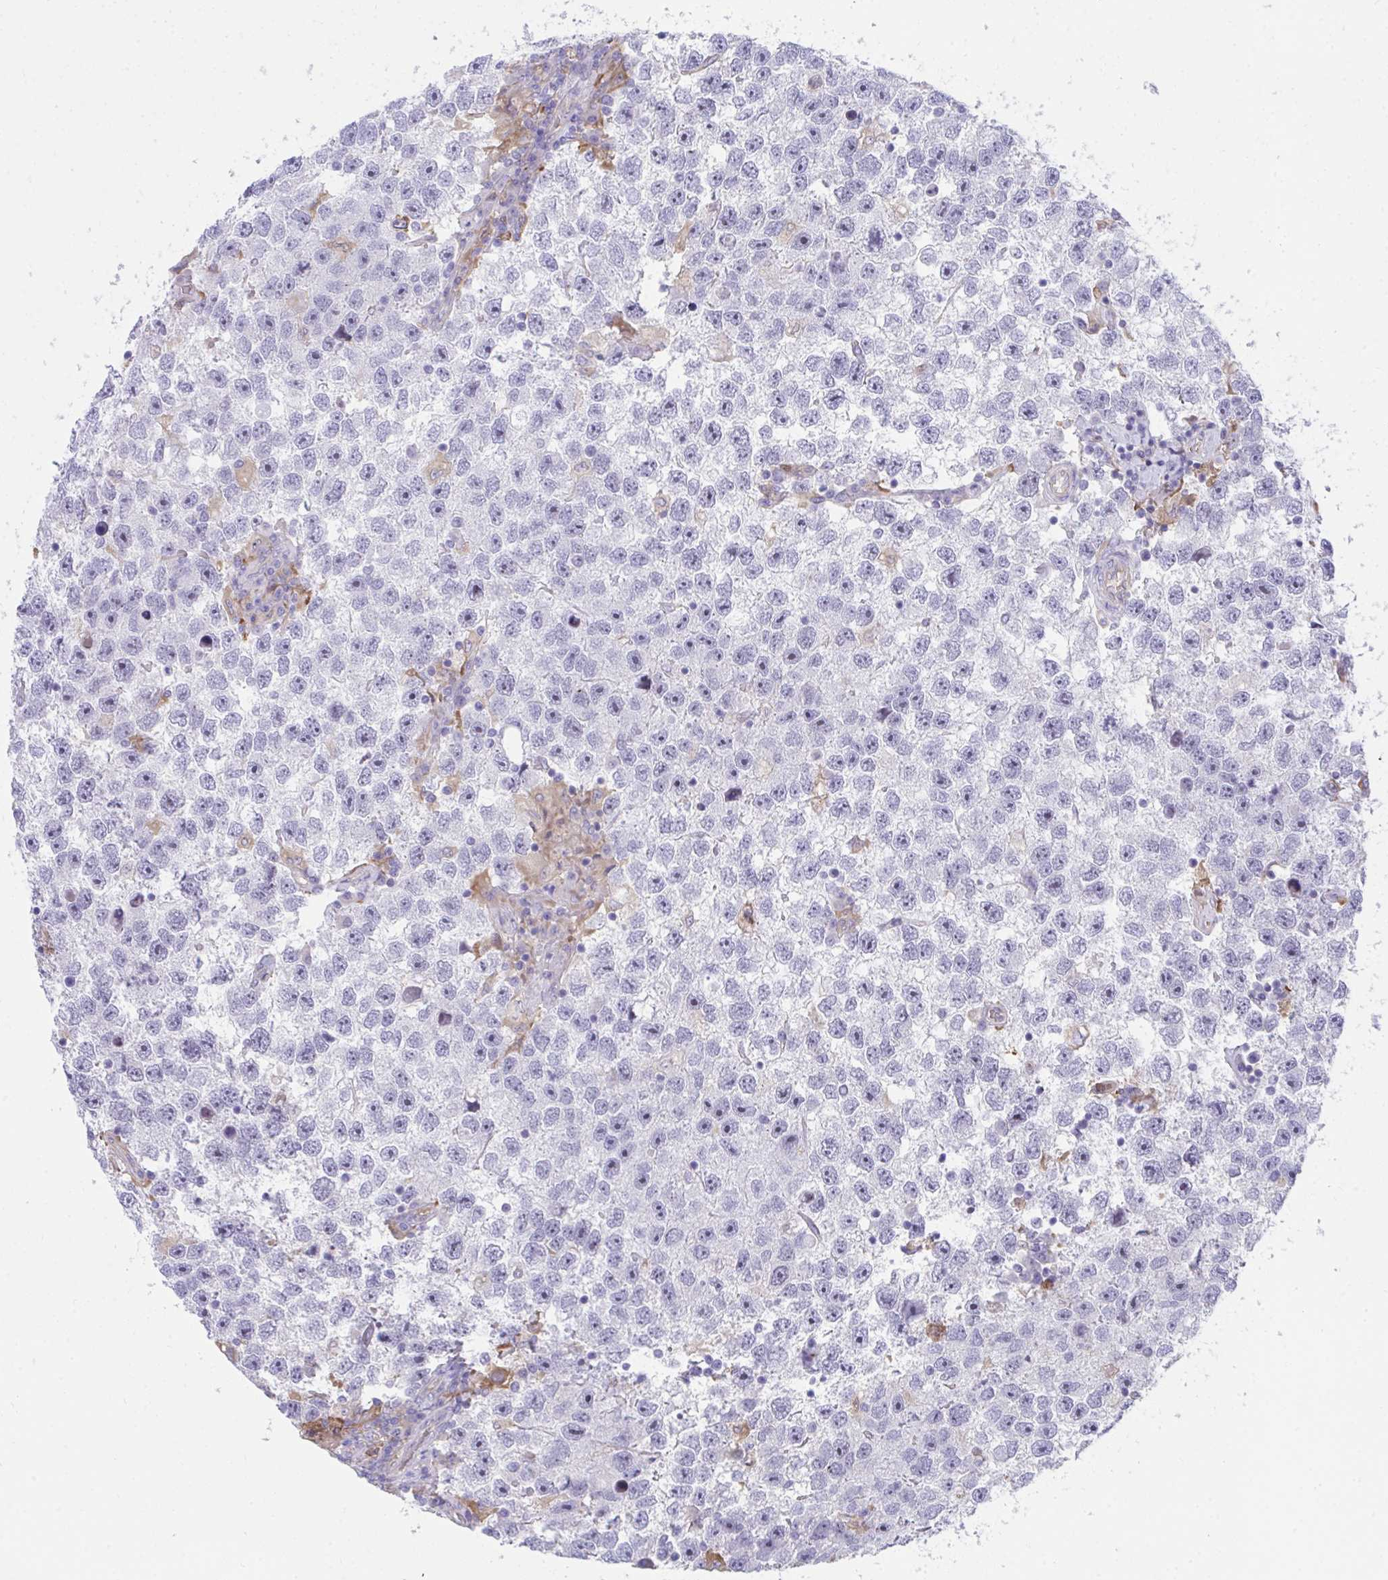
{"staining": {"intensity": "negative", "quantity": "none", "location": "none"}, "tissue": "testis cancer", "cell_type": "Tumor cells", "image_type": "cancer", "snomed": [{"axis": "morphology", "description": "Seminoma, NOS"}, {"axis": "topography", "description": "Testis"}], "caption": "A micrograph of testis seminoma stained for a protein exhibits no brown staining in tumor cells.", "gene": "CENPQ", "patient": {"sex": "male", "age": 26}}